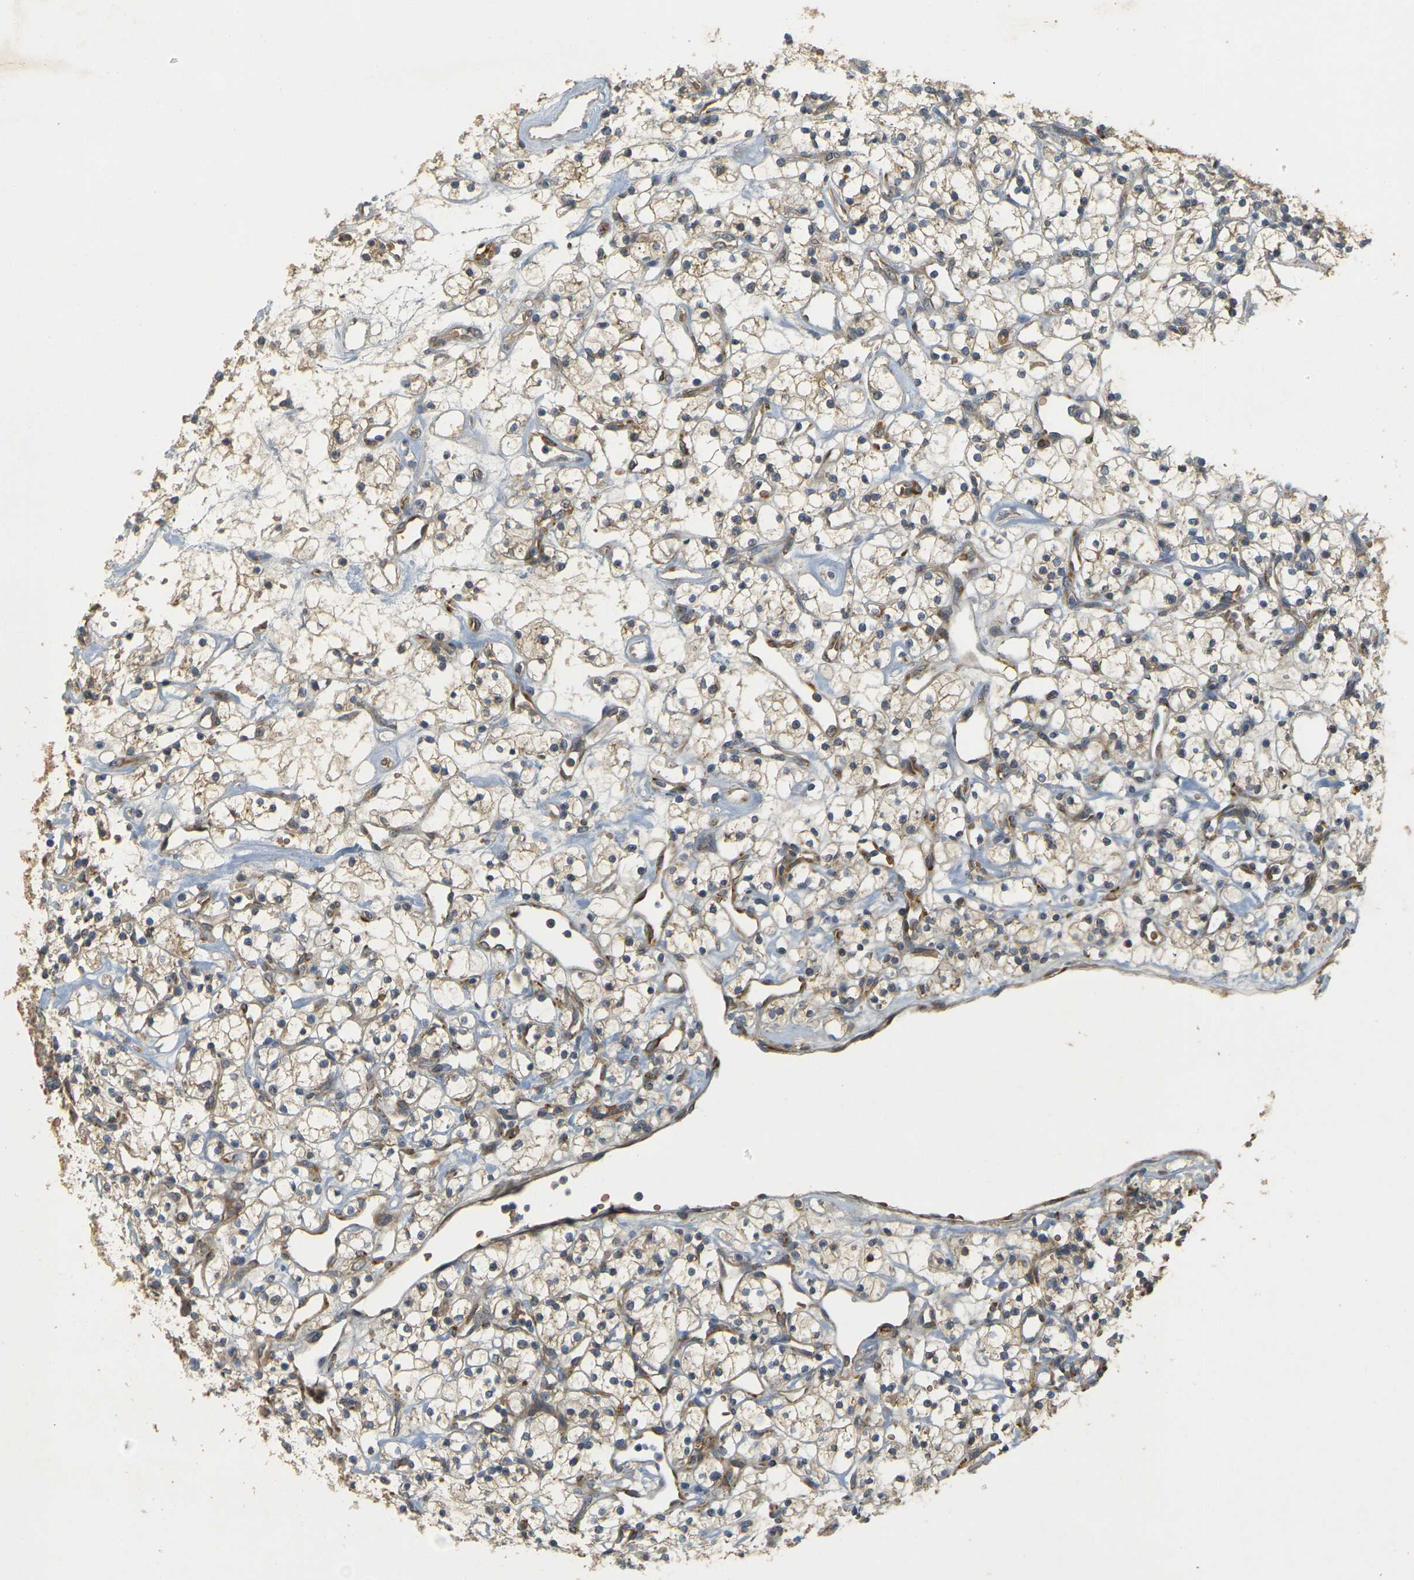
{"staining": {"intensity": "weak", "quantity": ">75%", "location": "cytoplasmic/membranous"}, "tissue": "renal cancer", "cell_type": "Tumor cells", "image_type": "cancer", "snomed": [{"axis": "morphology", "description": "Adenocarcinoma, NOS"}, {"axis": "topography", "description": "Kidney"}], "caption": "The image reveals staining of renal cancer (adenocarcinoma), revealing weak cytoplasmic/membranous protein positivity (brown color) within tumor cells. (DAB IHC with brightfield microscopy, high magnification).", "gene": "MEGF9", "patient": {"sex": "female", "age": 60}}